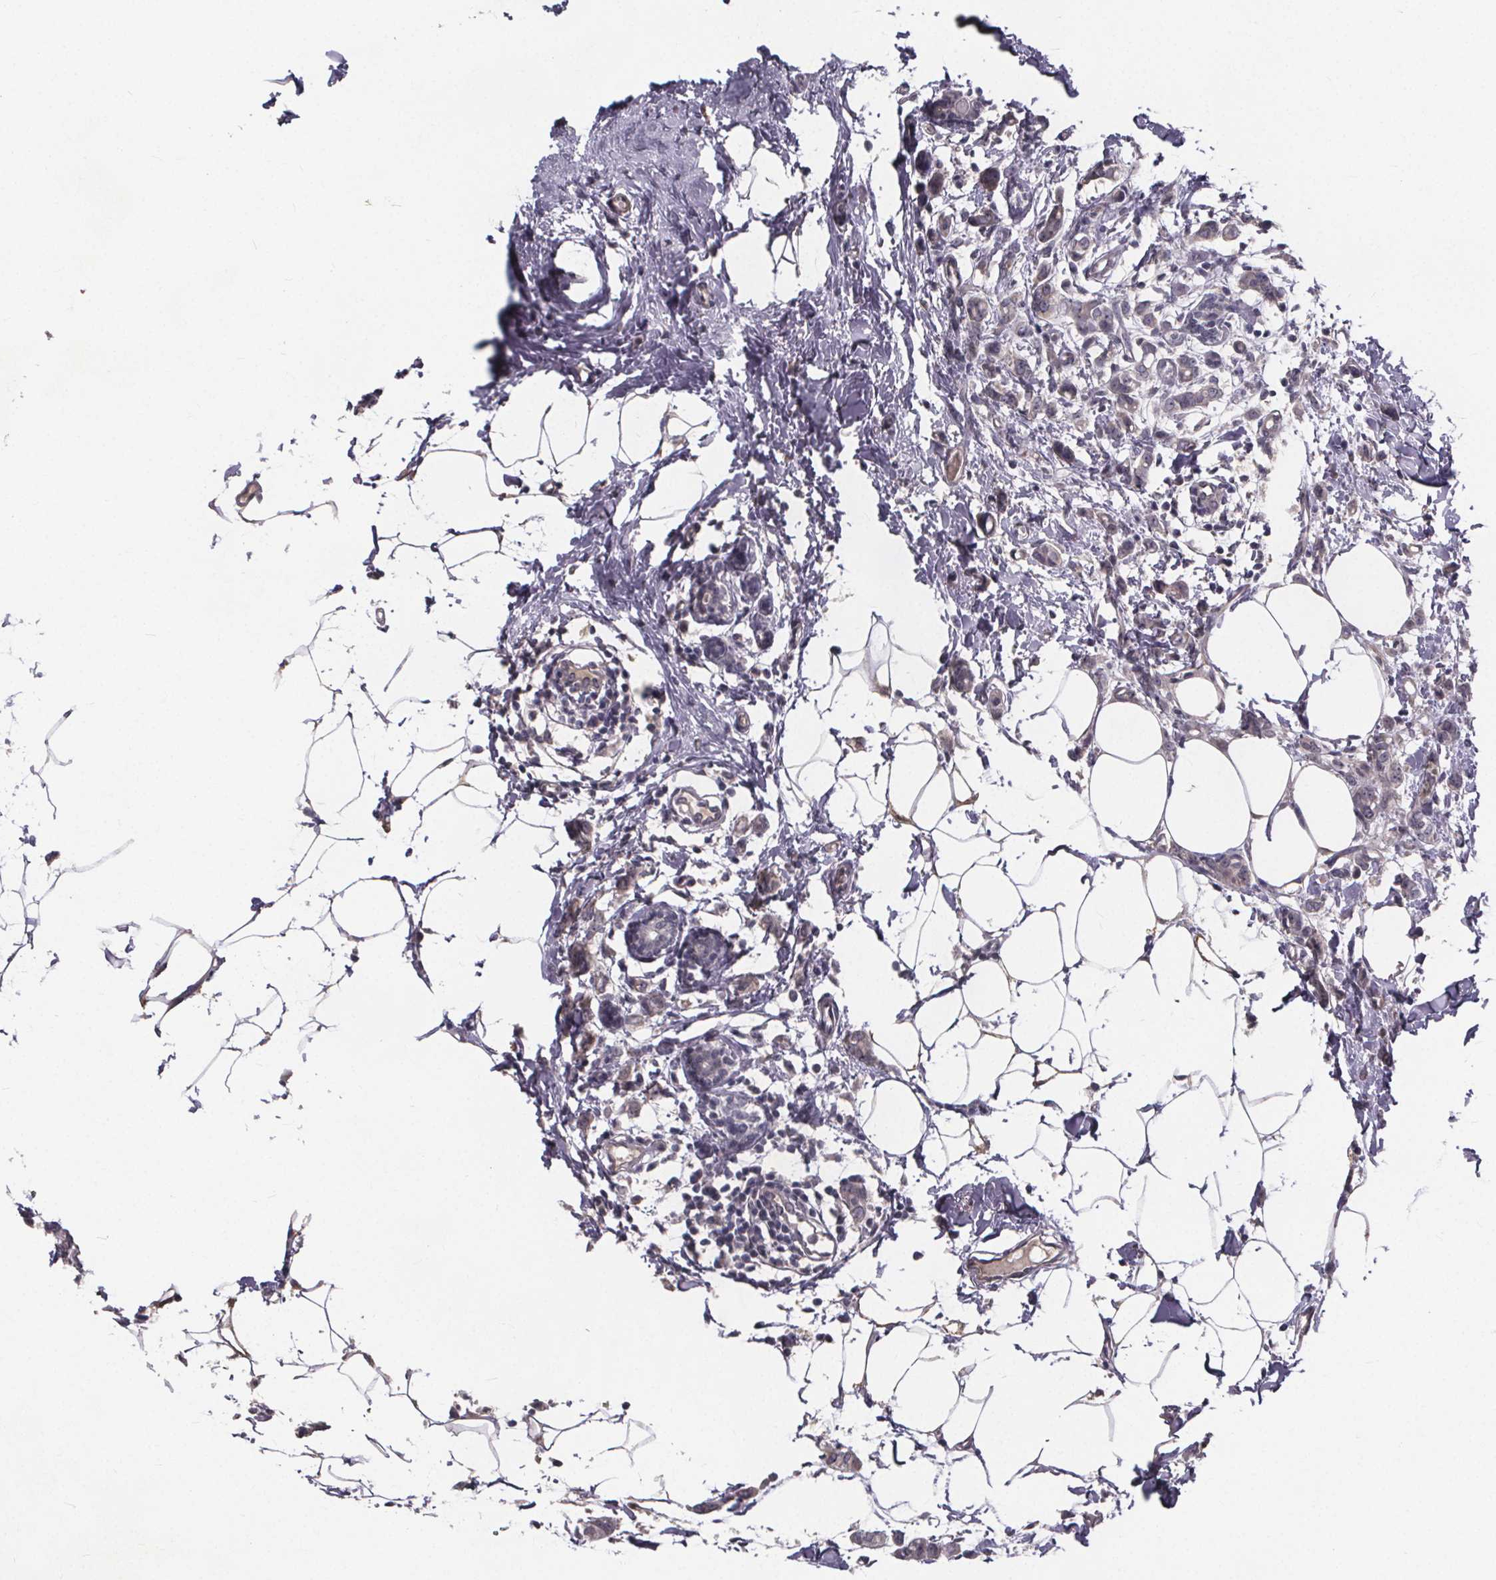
{"staining": {"intensity": "negative", "quantity": "none", "location": "none"}, "tissue": "breast cancer", "cell_type": "Tumor cells", "image_type": "cancer", "snomed": [{"axis": "morphology", "description": "Duct carcinoma"}, {"axis": "topography", "description": "Breast"}], "caption": "An immunohistochemistry (IHC) image of breast cancer (invasive ductal carcinoma) is shown. There is no staining in tumor cells of breast cancer (invasive ductal carcinoma).", "gene": "FAM181B", "patient": {"sex": "female", "age": 40}}